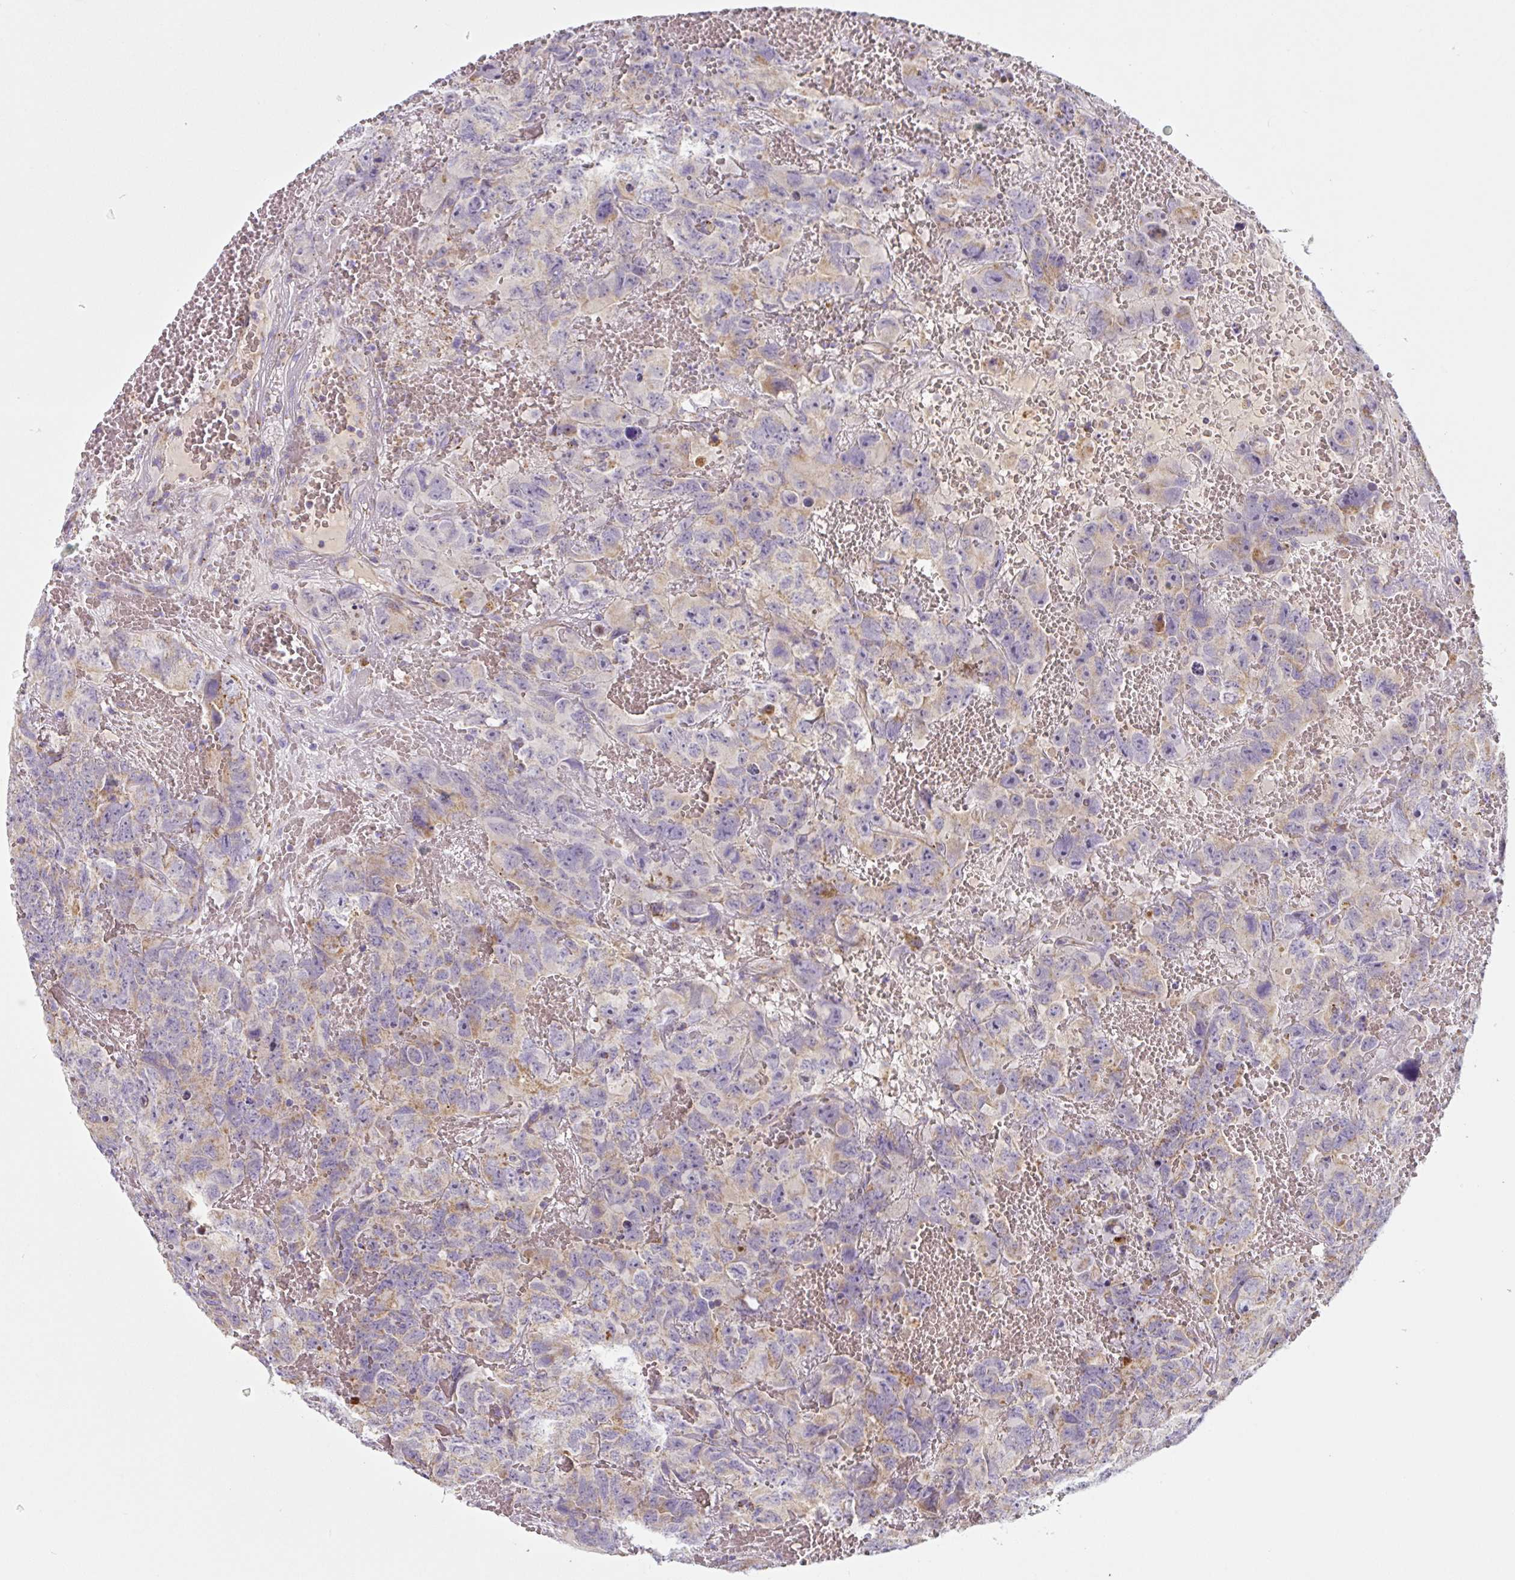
{"staining": {"intensity": "negative", "quantity": "none", "location": "none"}, "tissue": "testis cancer", "cell_type": "Tumor cells", "image_type": "cancer", "snomed": [{"axis": "morphology", "description": "Carcinoma, Embryonal, NOS"}, {"axis": "topography", "description": "Testis"}], "caption": "Immunohistochemistry (IHC) micrograph of human testis cancer (embryonal carcinoma) stained for a protein (brown), which exhibits no positivity in tumor cells.", "gene": "MT-CO2", "patient": {"sex": "male", "age": 45}}